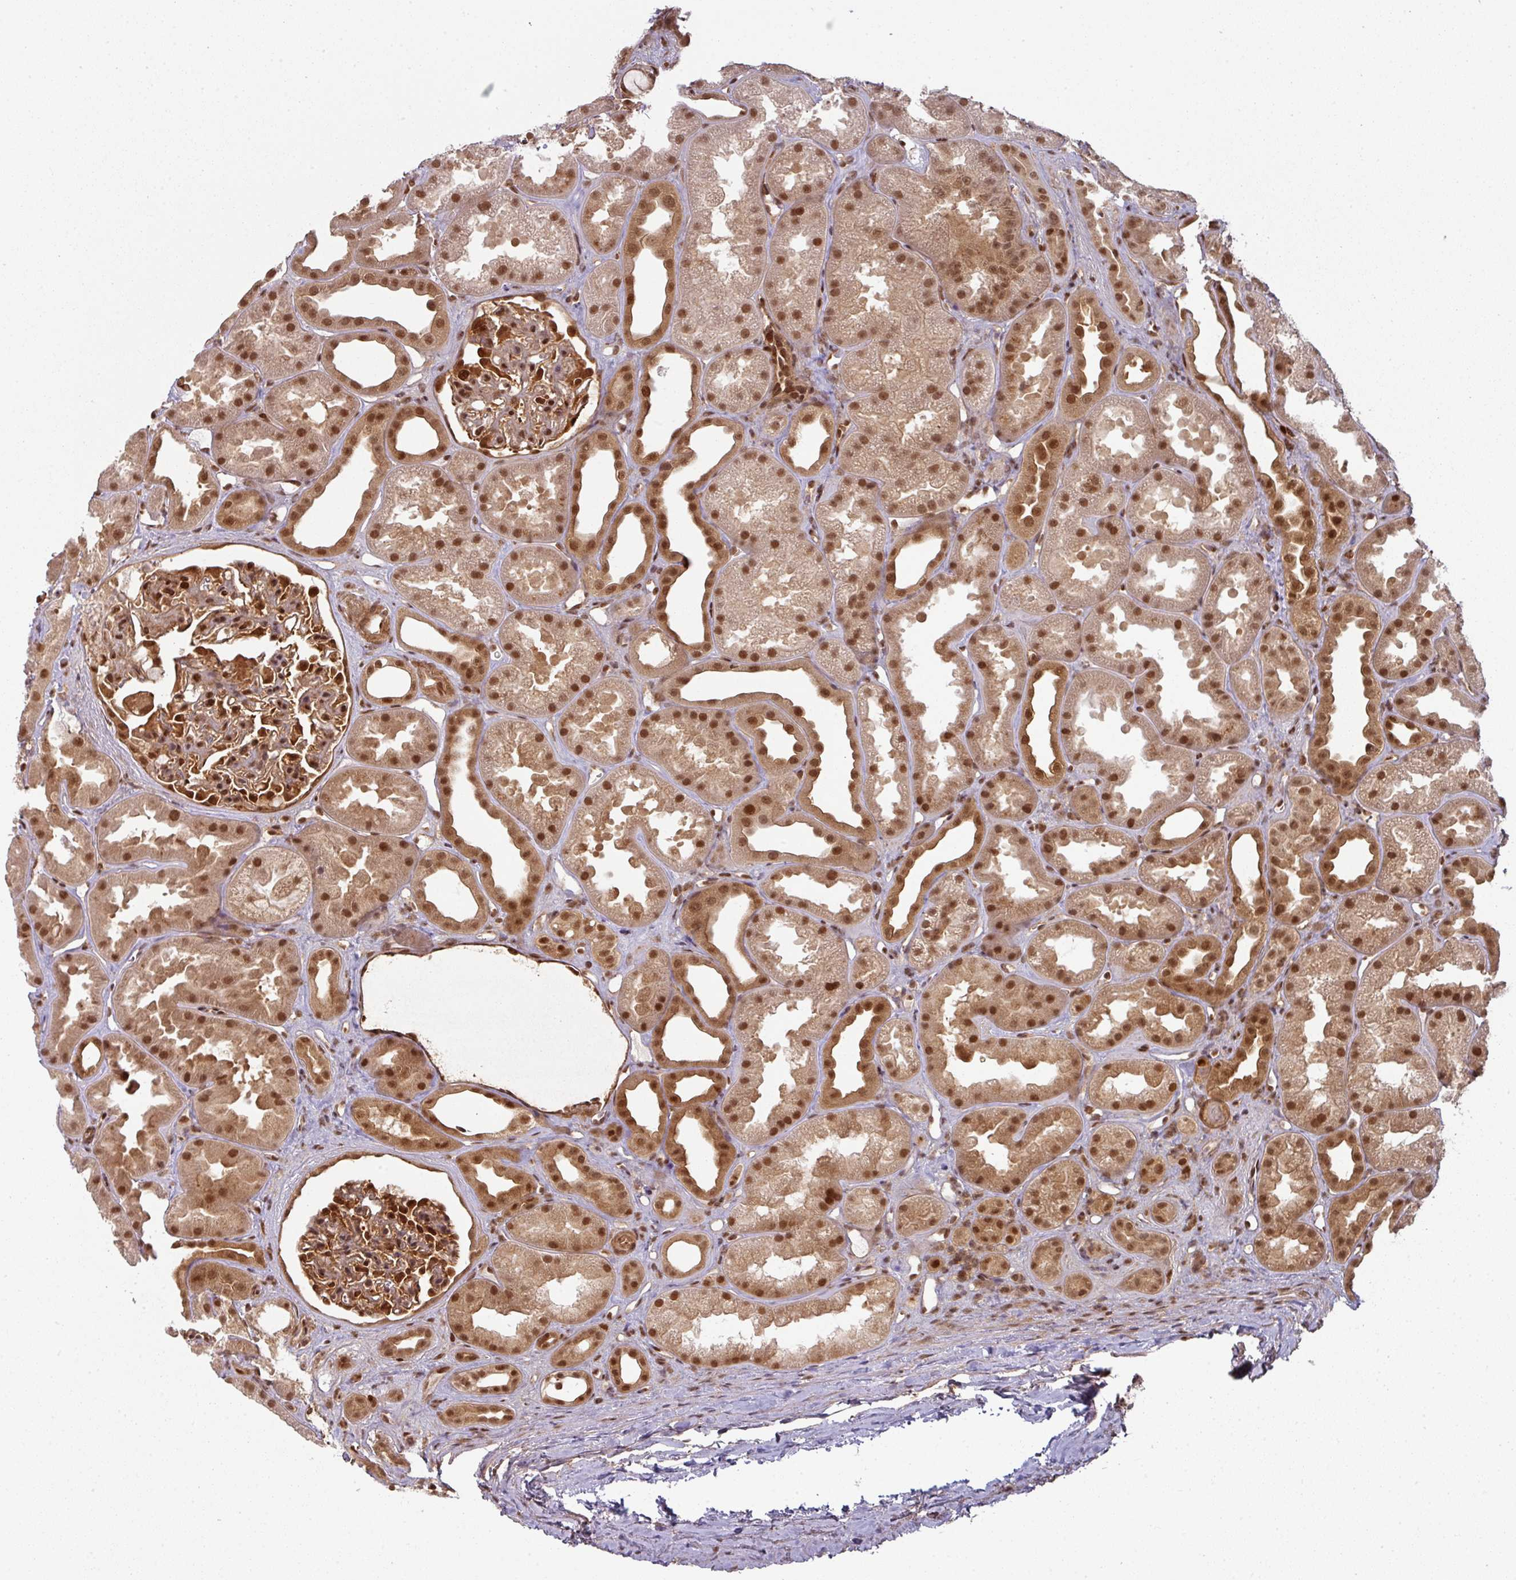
{"staining": {"intensity": "strong", "quantity": ">75%", "location": "cytoplasmic/membranous,nuclear"}, "tissue": "kidney", "cell_type": "Cells in glomeruli", "image_type": "normal", "snomed": [{"axis": "morphology", "description": "Normal tissue, NOS"}, {"axis": "topography", "description": "Kidney"}], "caption": "Benign kidney shows strong cytoplasmic/membranous,nuclear staining in about >75% of cells in glomeruli, visualized by immunohistochemistry.", "gene": "SIK3", "patient": {"sex": "male", "age": 61}}